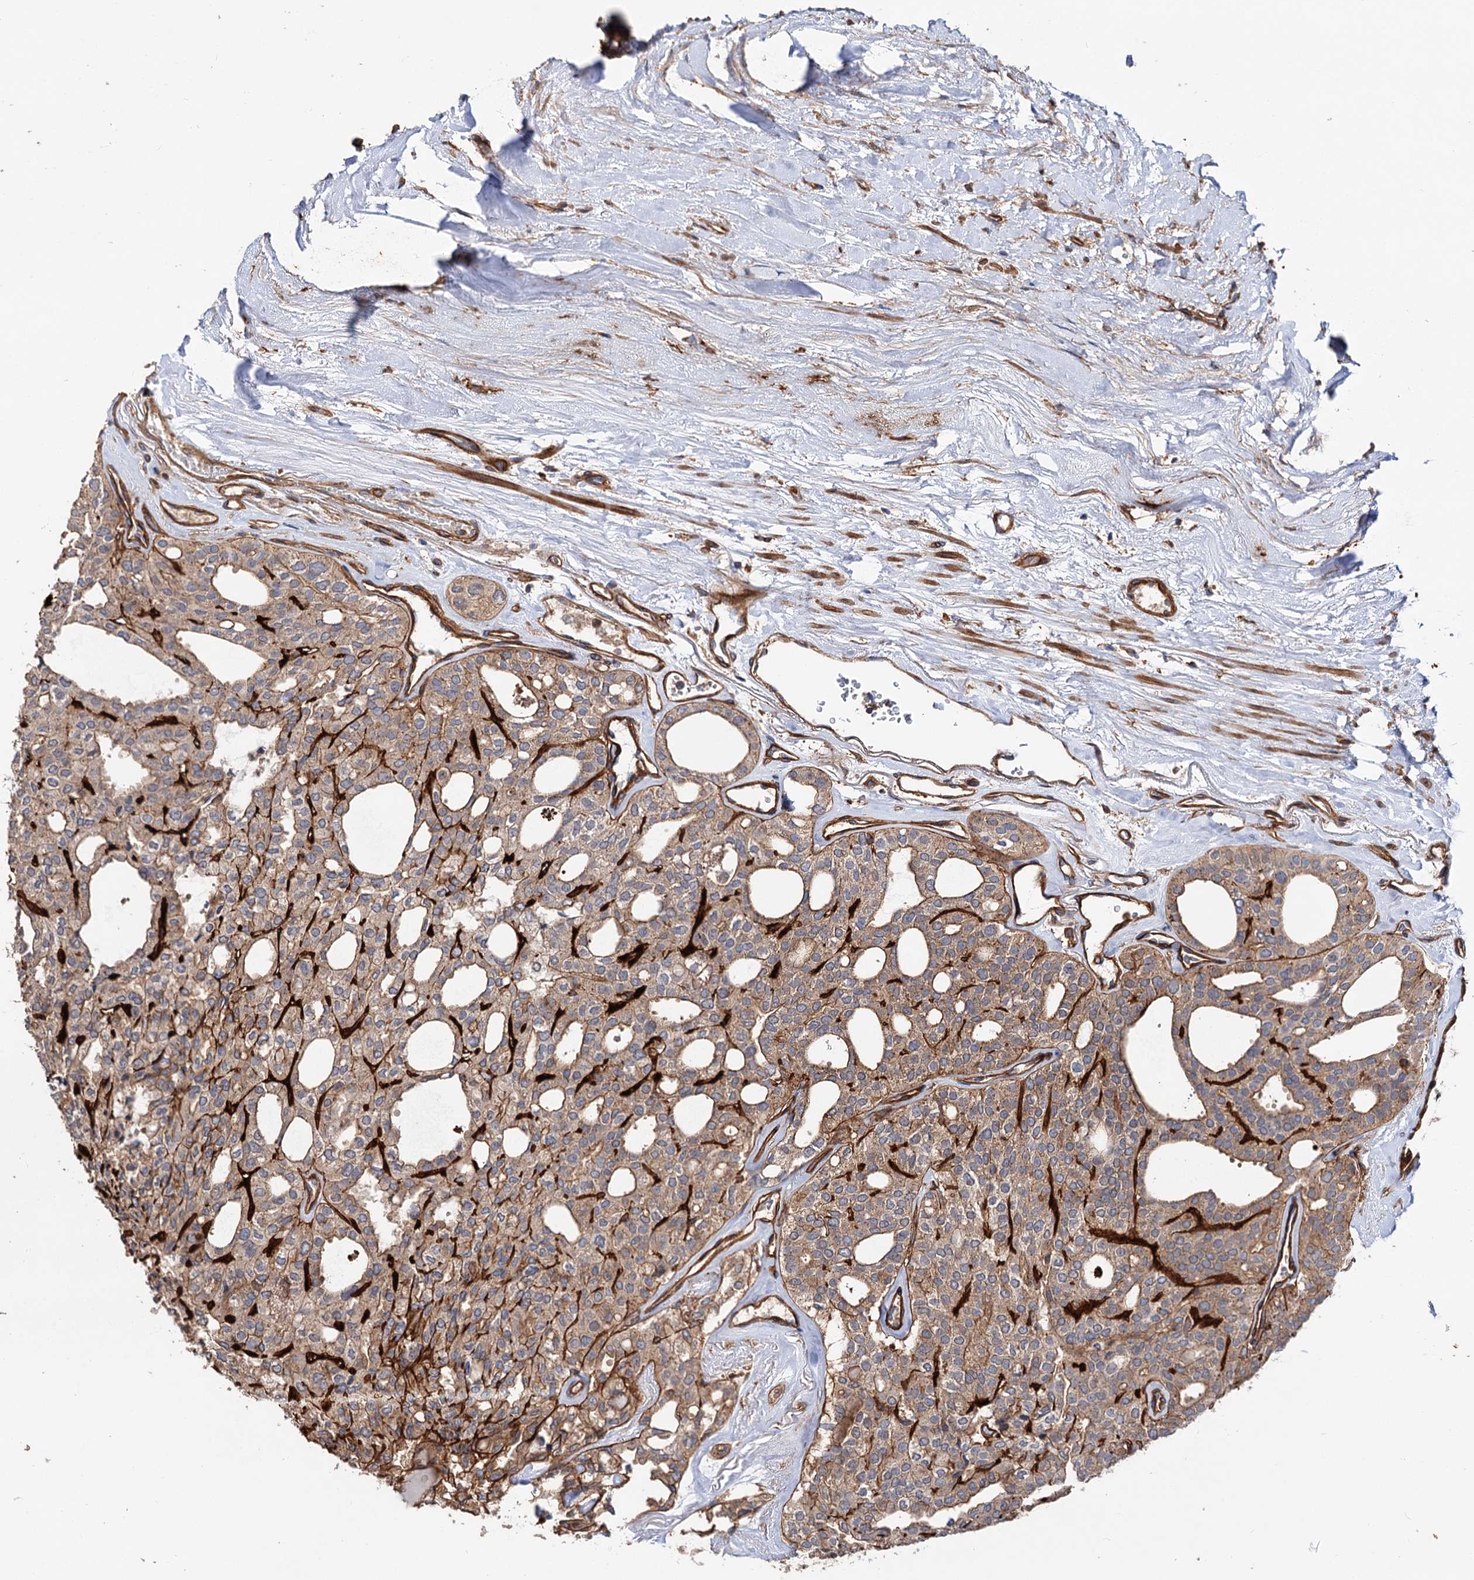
{"staining": {"intensity": "moderate", "quantity": "<25%", "location": "cytoplasmic/membranous"}, "tissue": "thyroid cancer", "cell_type": "Tumor cells", "image_type": "cancer", "snomed": [{"axis": "morphology", "description": "Follicular adenoma carcinoma, NOS"}, {"axis": "topography", "description": "Thyroid gland"}], "caption": "This histopathology image reveals immunohistochemistry (IHC) staining of thyroid cancer, with low moderate cytoplasmic/membranous expression in about <25% of tumor cells.", "gene": "CSAD", "patient": {"sex": "male", "age": 75}}